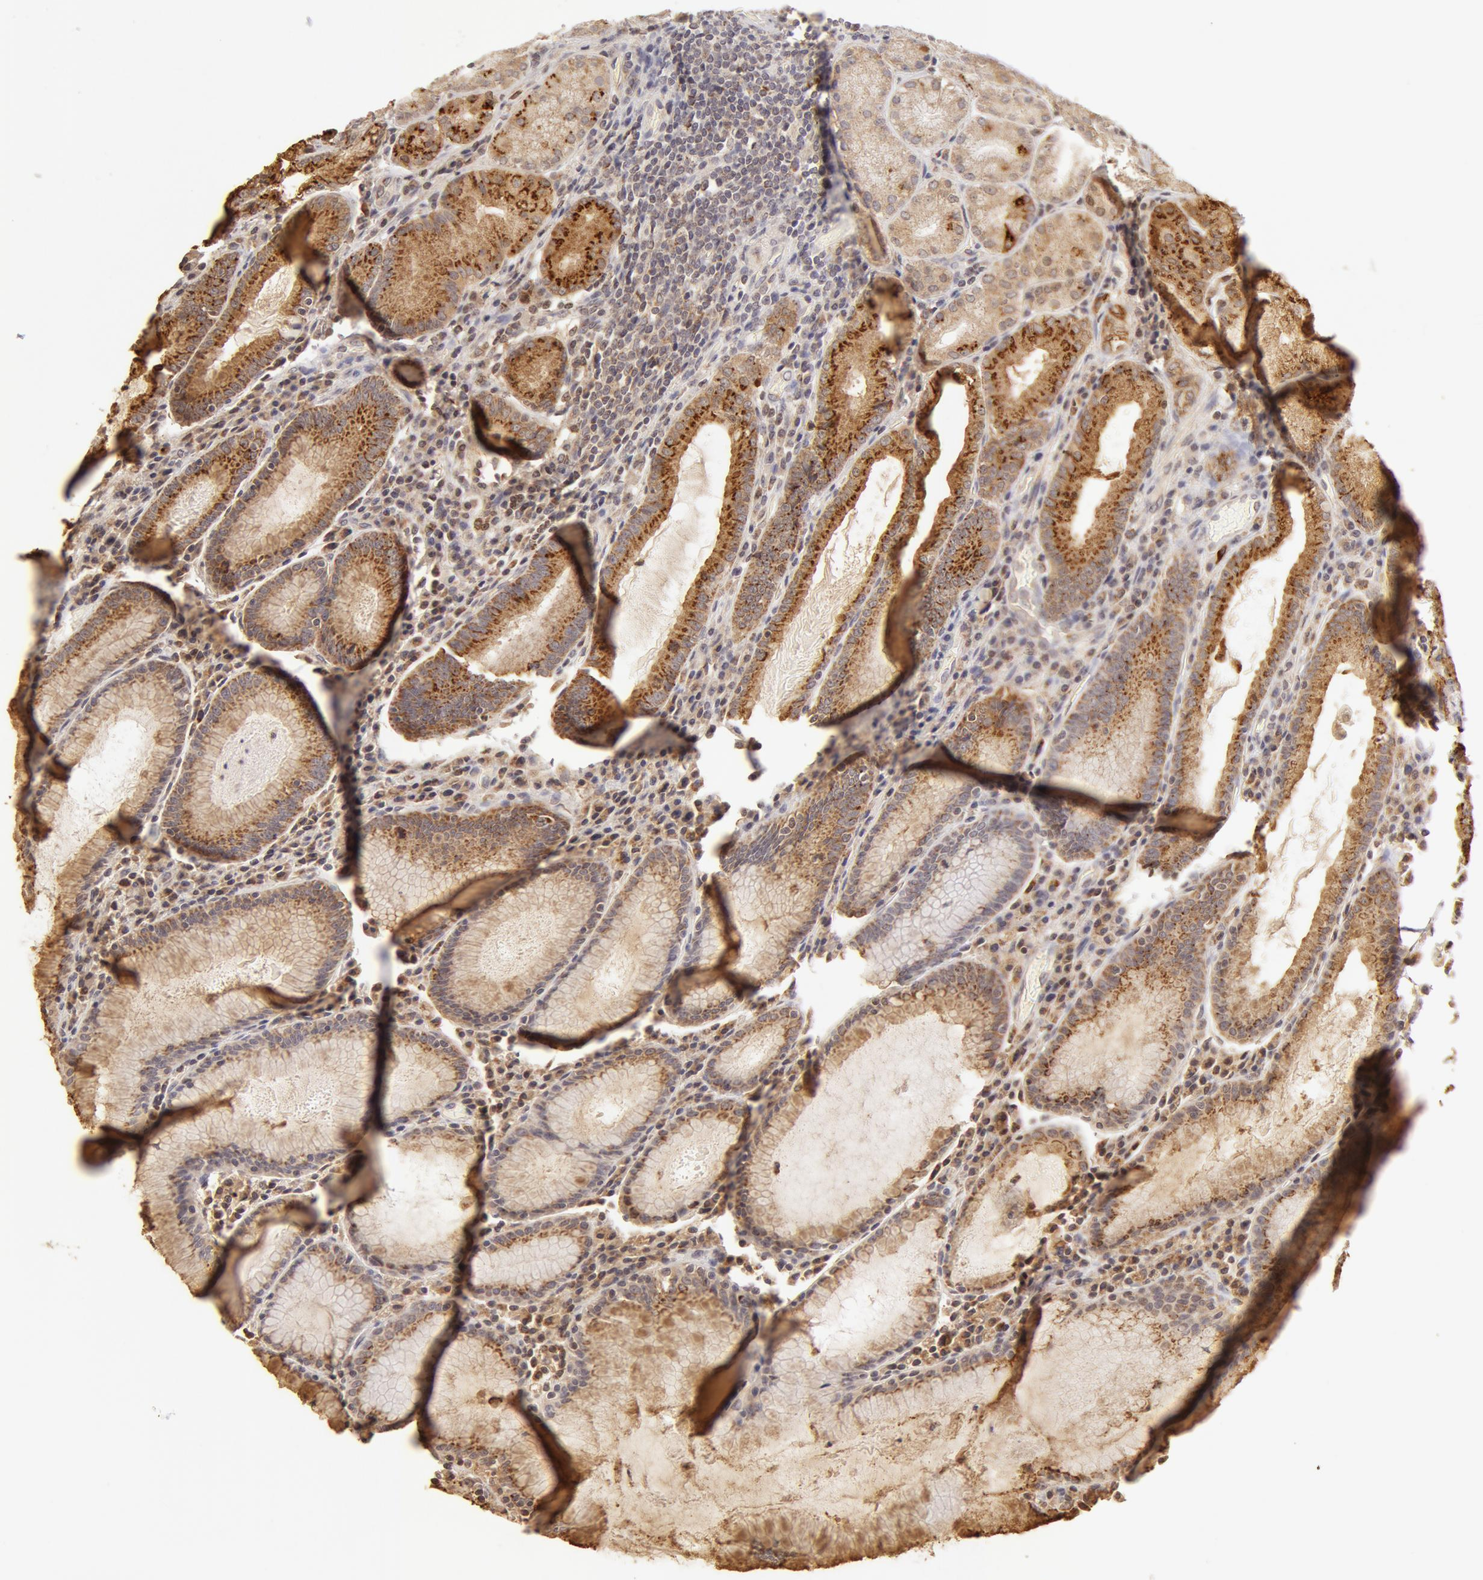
{"staining": {"intensity": "weak", "quantity": "25%-75%", "location": "cytoplasmic/membranous"}, "tissue": "stomach", "cell_type": "Glandular cells", "image_type": "normal", "snomed": [{"axis": "morphology", "description": "Normal tissue, NOS"}, {"axis": "topography", "description": "Stomach, lower"}], "caption": "A micrograph showing weak cytoplasmic/membranous expression in approximately 25%-75% of glandular cells in normal stomach, as visualized by brown immunohistochemical staining.", "gene": "ADPRH", "patient": {"sex": "female", "age": 43}}